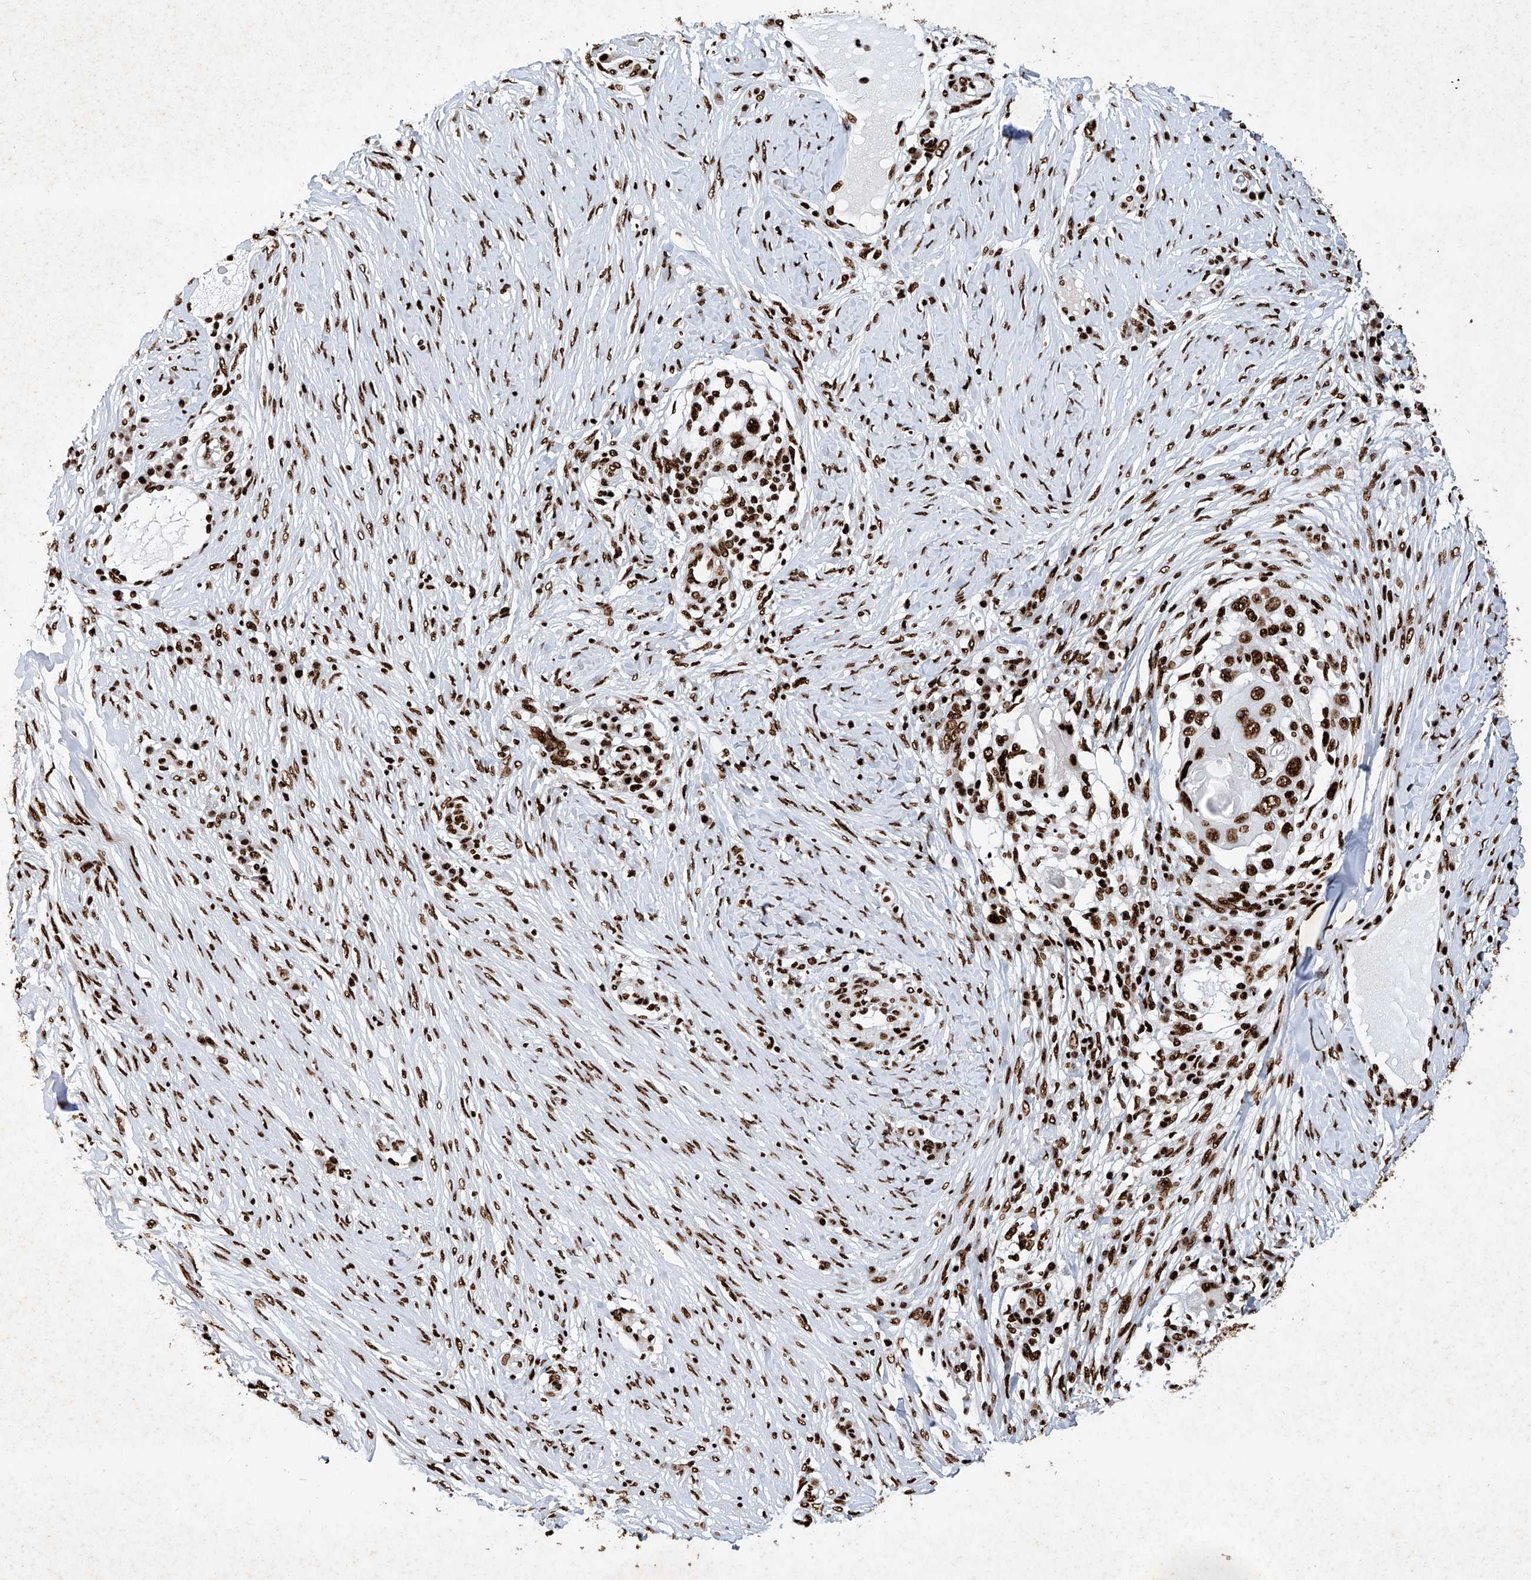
{"staining": {"intensity": "strong", "quantity": ">75%", "location": "nuclear"}, "tissue": "skin cancer", "cell_type": "Tumor cells", "image_type": "cancer", "snomed": [{"axis": "morphology", "description": "Squamous cell carcinoma, NOS"}, {"axis": "topography", "description": "Skin"}], "caption": "Immunohistochemical staining of human skin cancer reveals high levels of strong nuclear positivity in approximately >75% of tumor cells.", "gene": "SRSF6", "patient": {"sex": "female", "age": 44}}